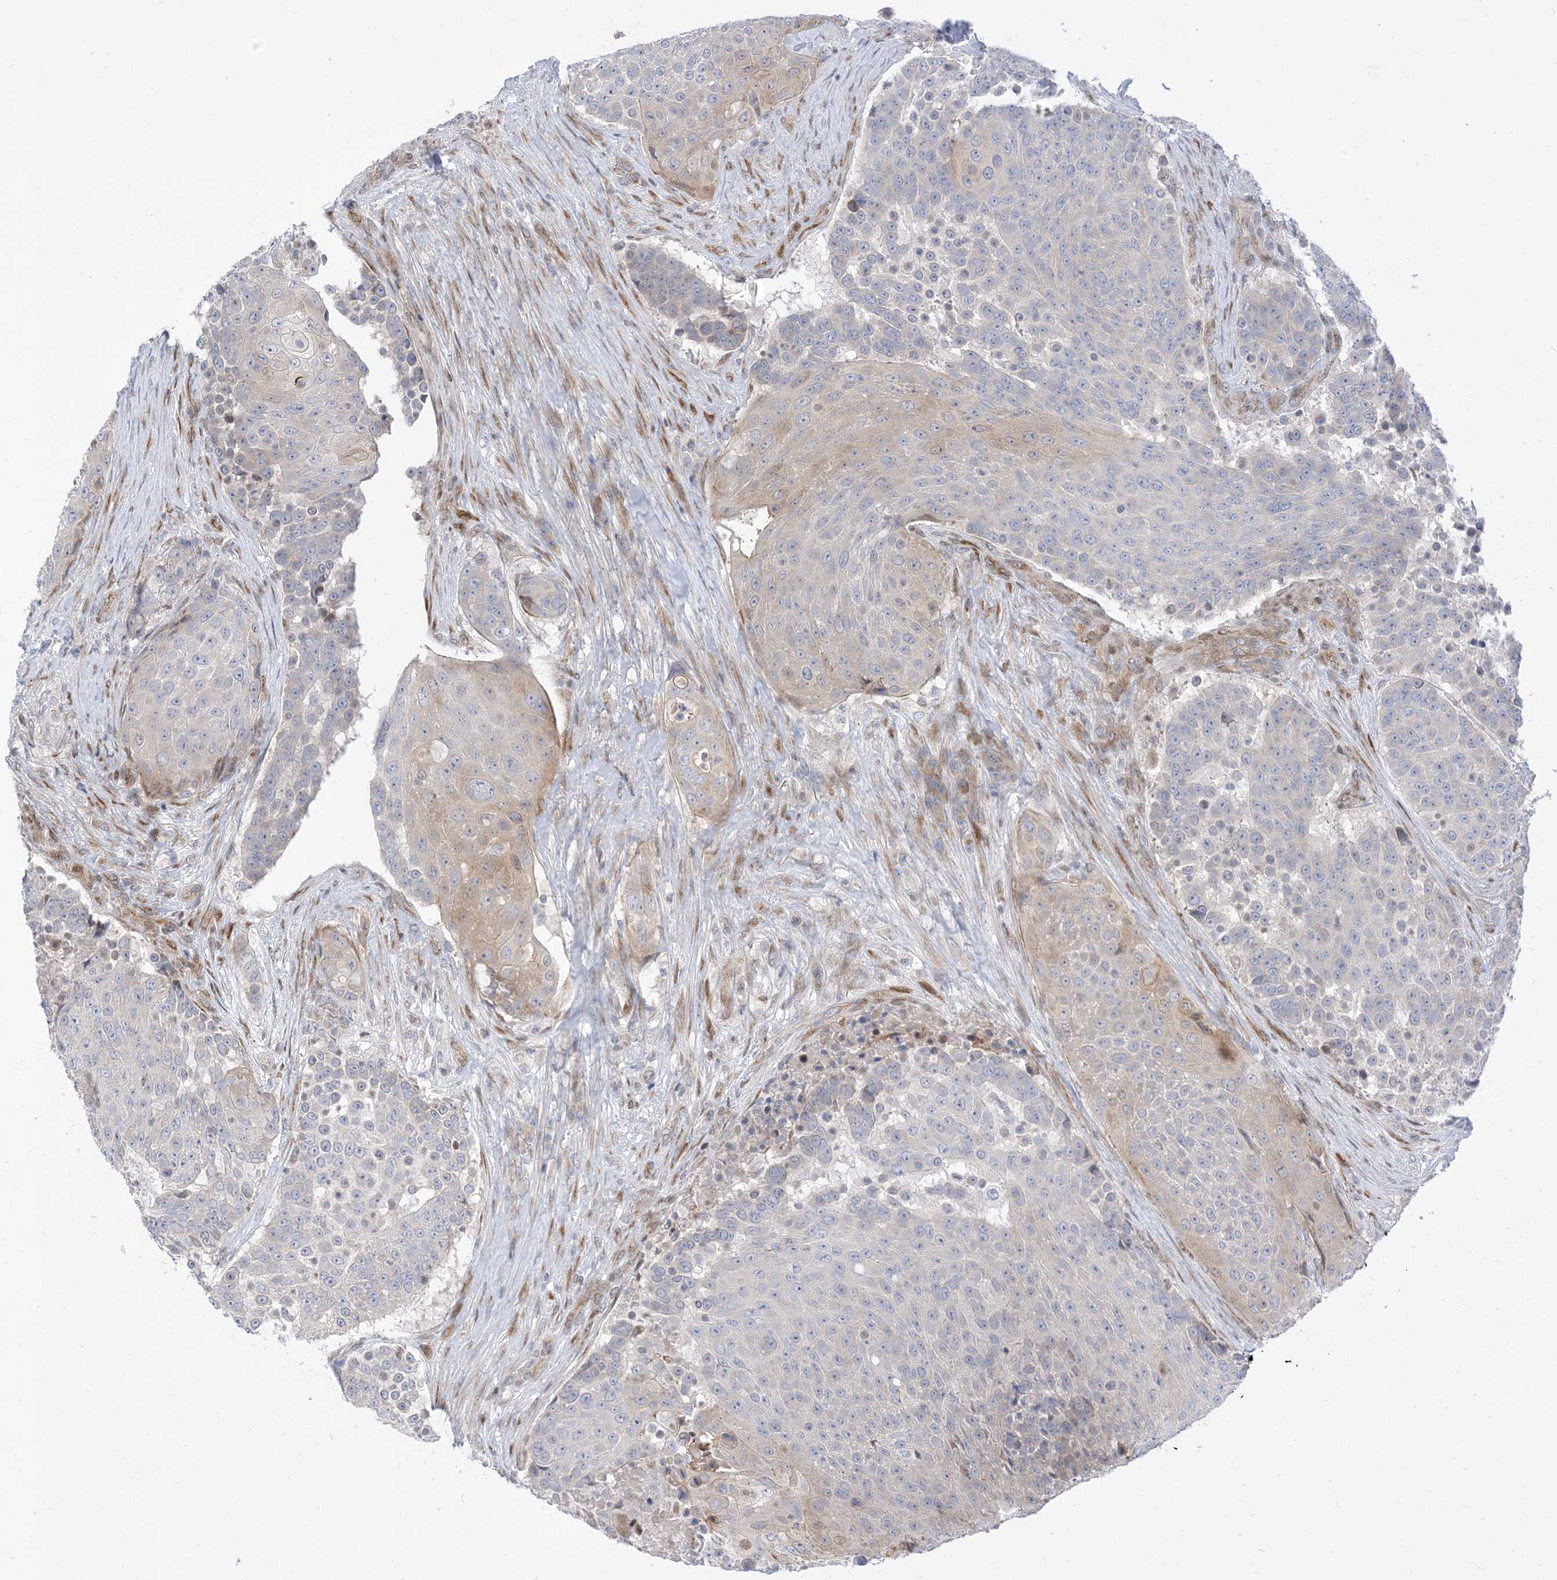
{"staining": {"intensity": "negative", "quantity": "none", "location": "none"}, "tissue": "urothelial cancer", "cell_type": "Tumor cells", "image_type": "cancer", "snomed": [{"axis": "morphology", "description": "Urothelial carcinoma, High grade"}, {"axis": "topography", "description": "Urinary bladder"}], "caption": "Protein analysis of urothelial carcinoma (high-grade) displays no significant positivity in tumor cells.", "gene": "TYSND1", "patient": {"sex": "female", "age": 63}}